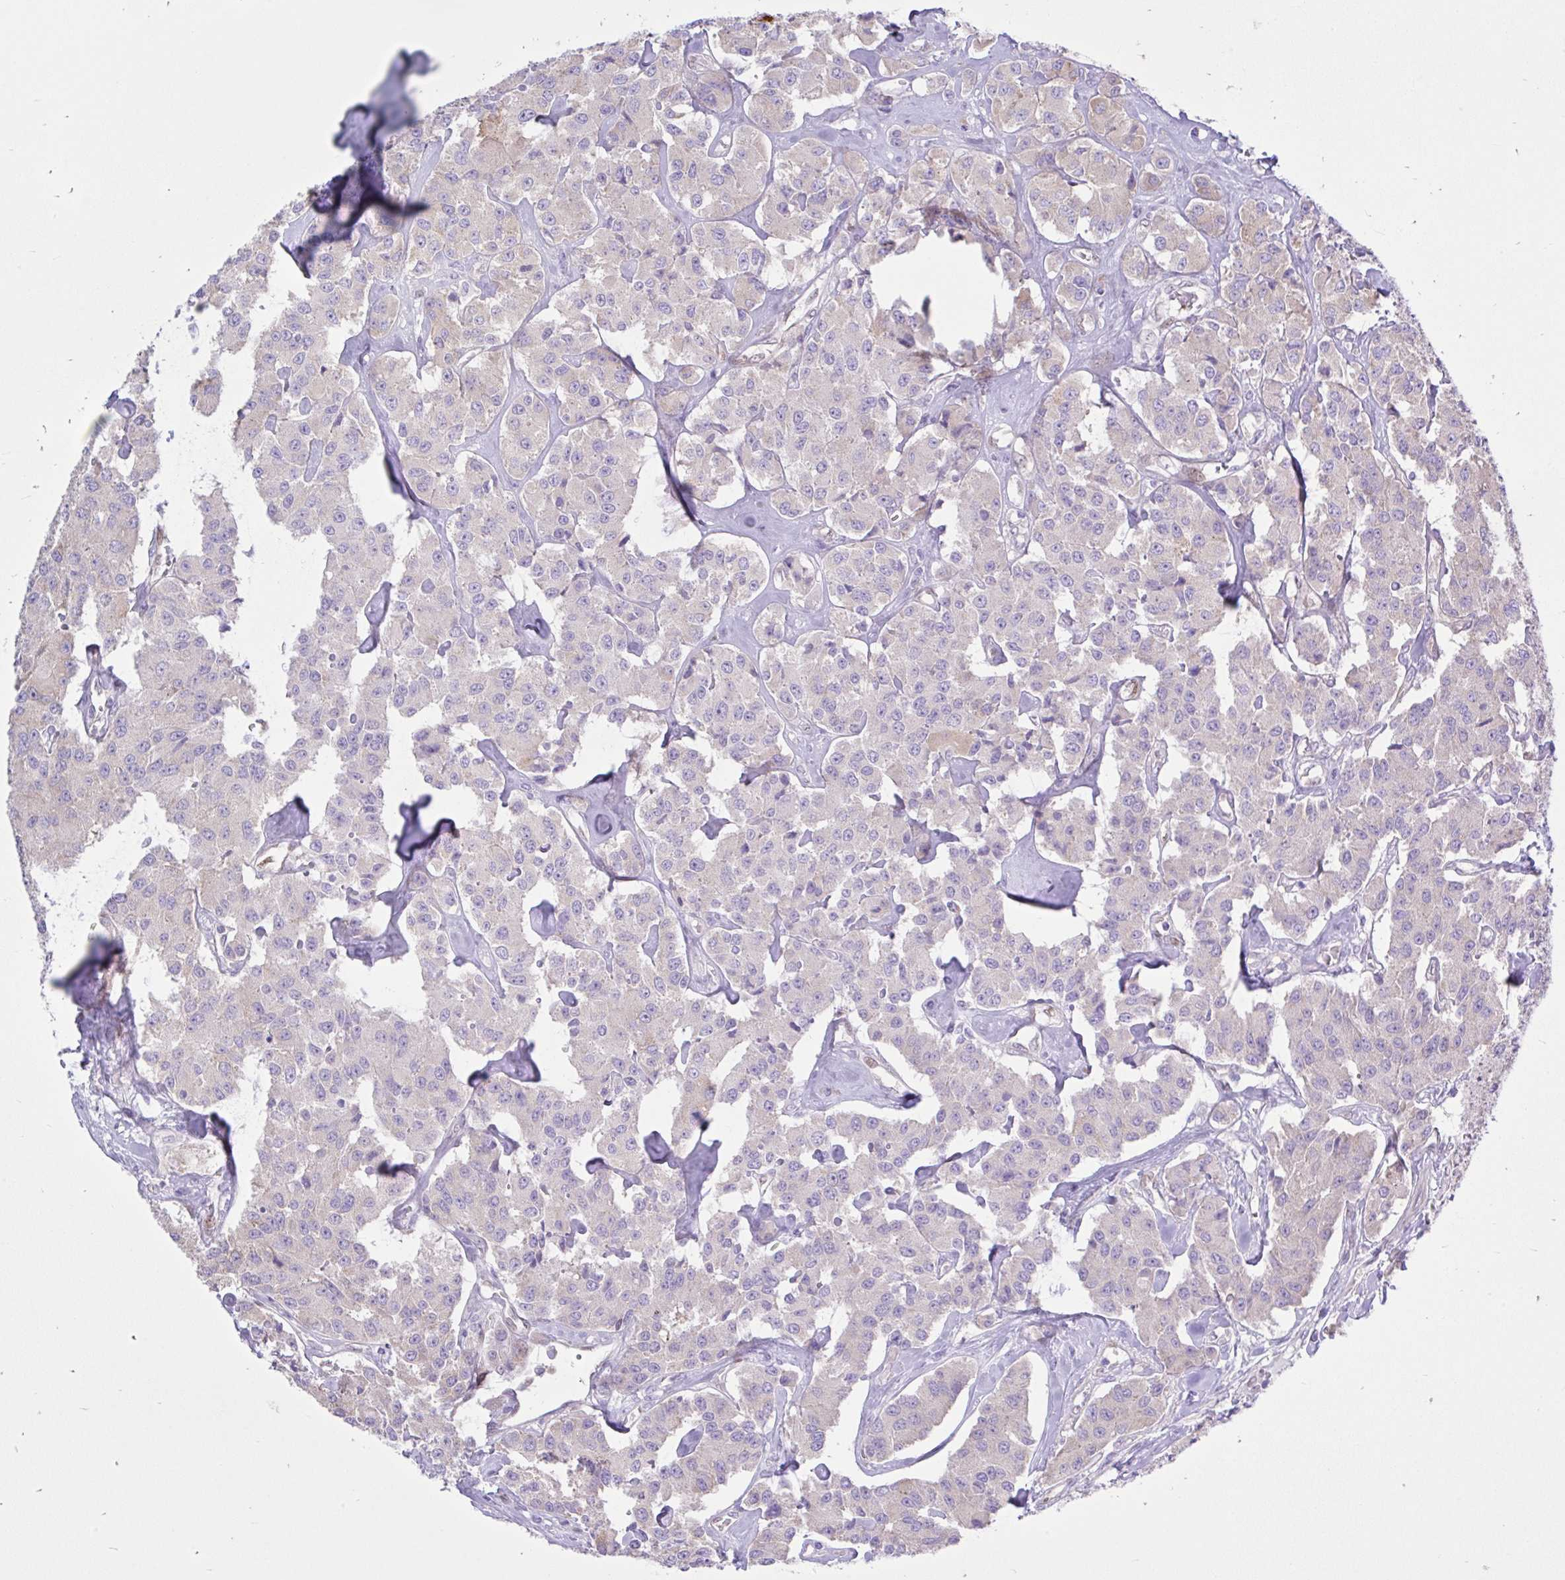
{"staining": {"intensity": "negative", "quantity": "none", "location": "none"}, "tissue": "carcinoid", "cell_type": "Tumor cells", "image_type": "cancer", "snomed": [{"axis": "morphology", "description": "Carcinoid, malignant, NOS"}, {"axis": "topography", "description": "Pancreas"}], "caption": "Image shows no protein expression in tumor cells of malignant carcinoid tissue.", "gene": "EEF1A2", "patient": {"sex": "male", "age": 41}}